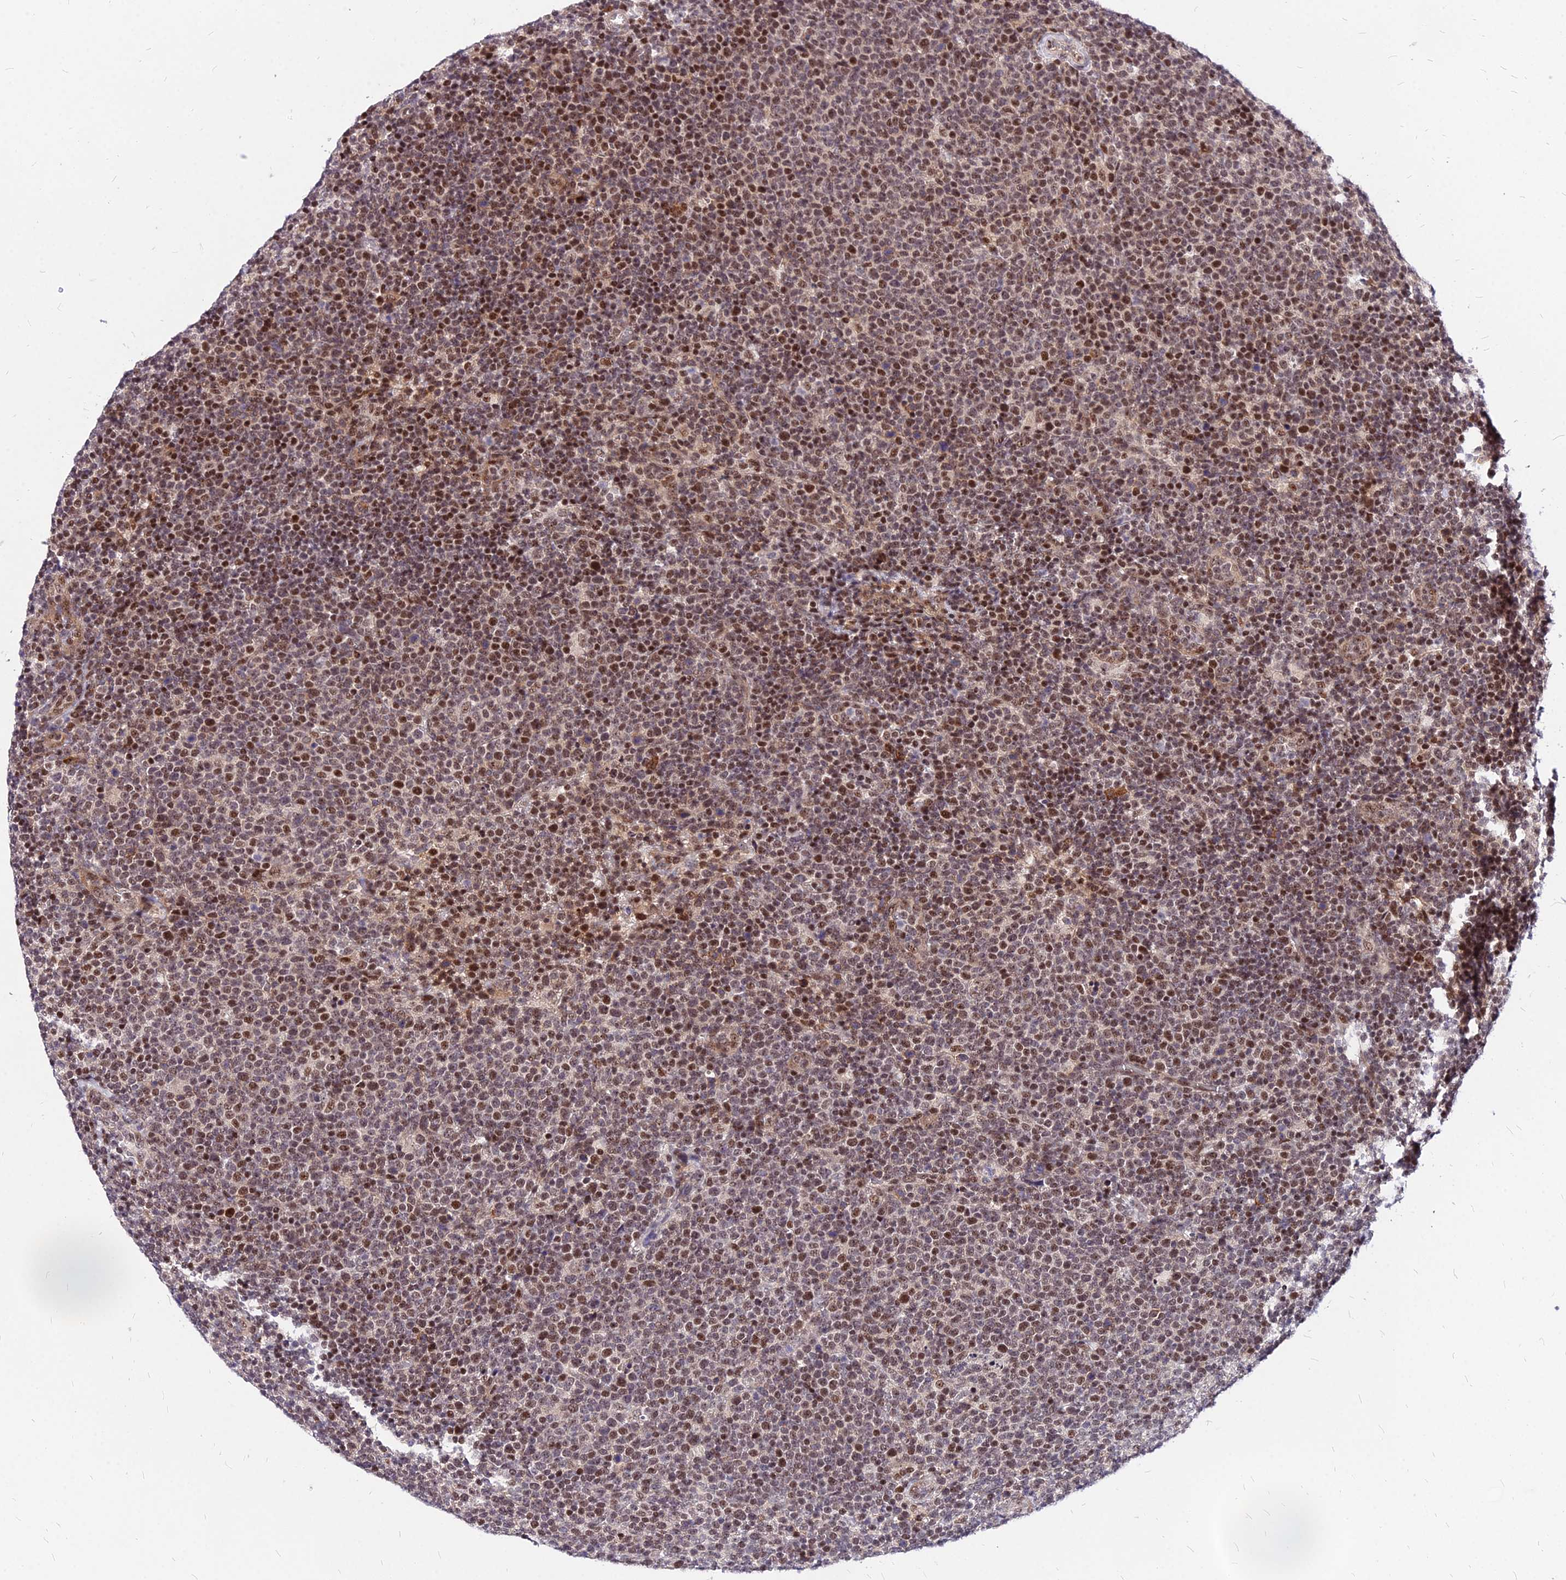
{"staining": {"intensity": "moderate", "quantity": ">75%", "location": "nuclear"}, "tissue": "lymphoma", "cell_type": "Tumor cells", "image_type": "cancer", "snomed": [{"axis": "morphology", "description": "Malignant lymphoma, non-Hodgkin's type, High grade"}, {"axis": "topography", "description": "Lymph node"}], "caption": "Immunohistochemical staining of human high-grade malignant lymphoma, non-Hodgkin's type reveals moderate nuclear protein positivity in approximately >75% of tumor cells. Immunohistochemistry (ihc) stains the protein in brown and the nuclei are stained blue.", "gene": "DDX55", "patient": {"sex": "male", "age": 61}}